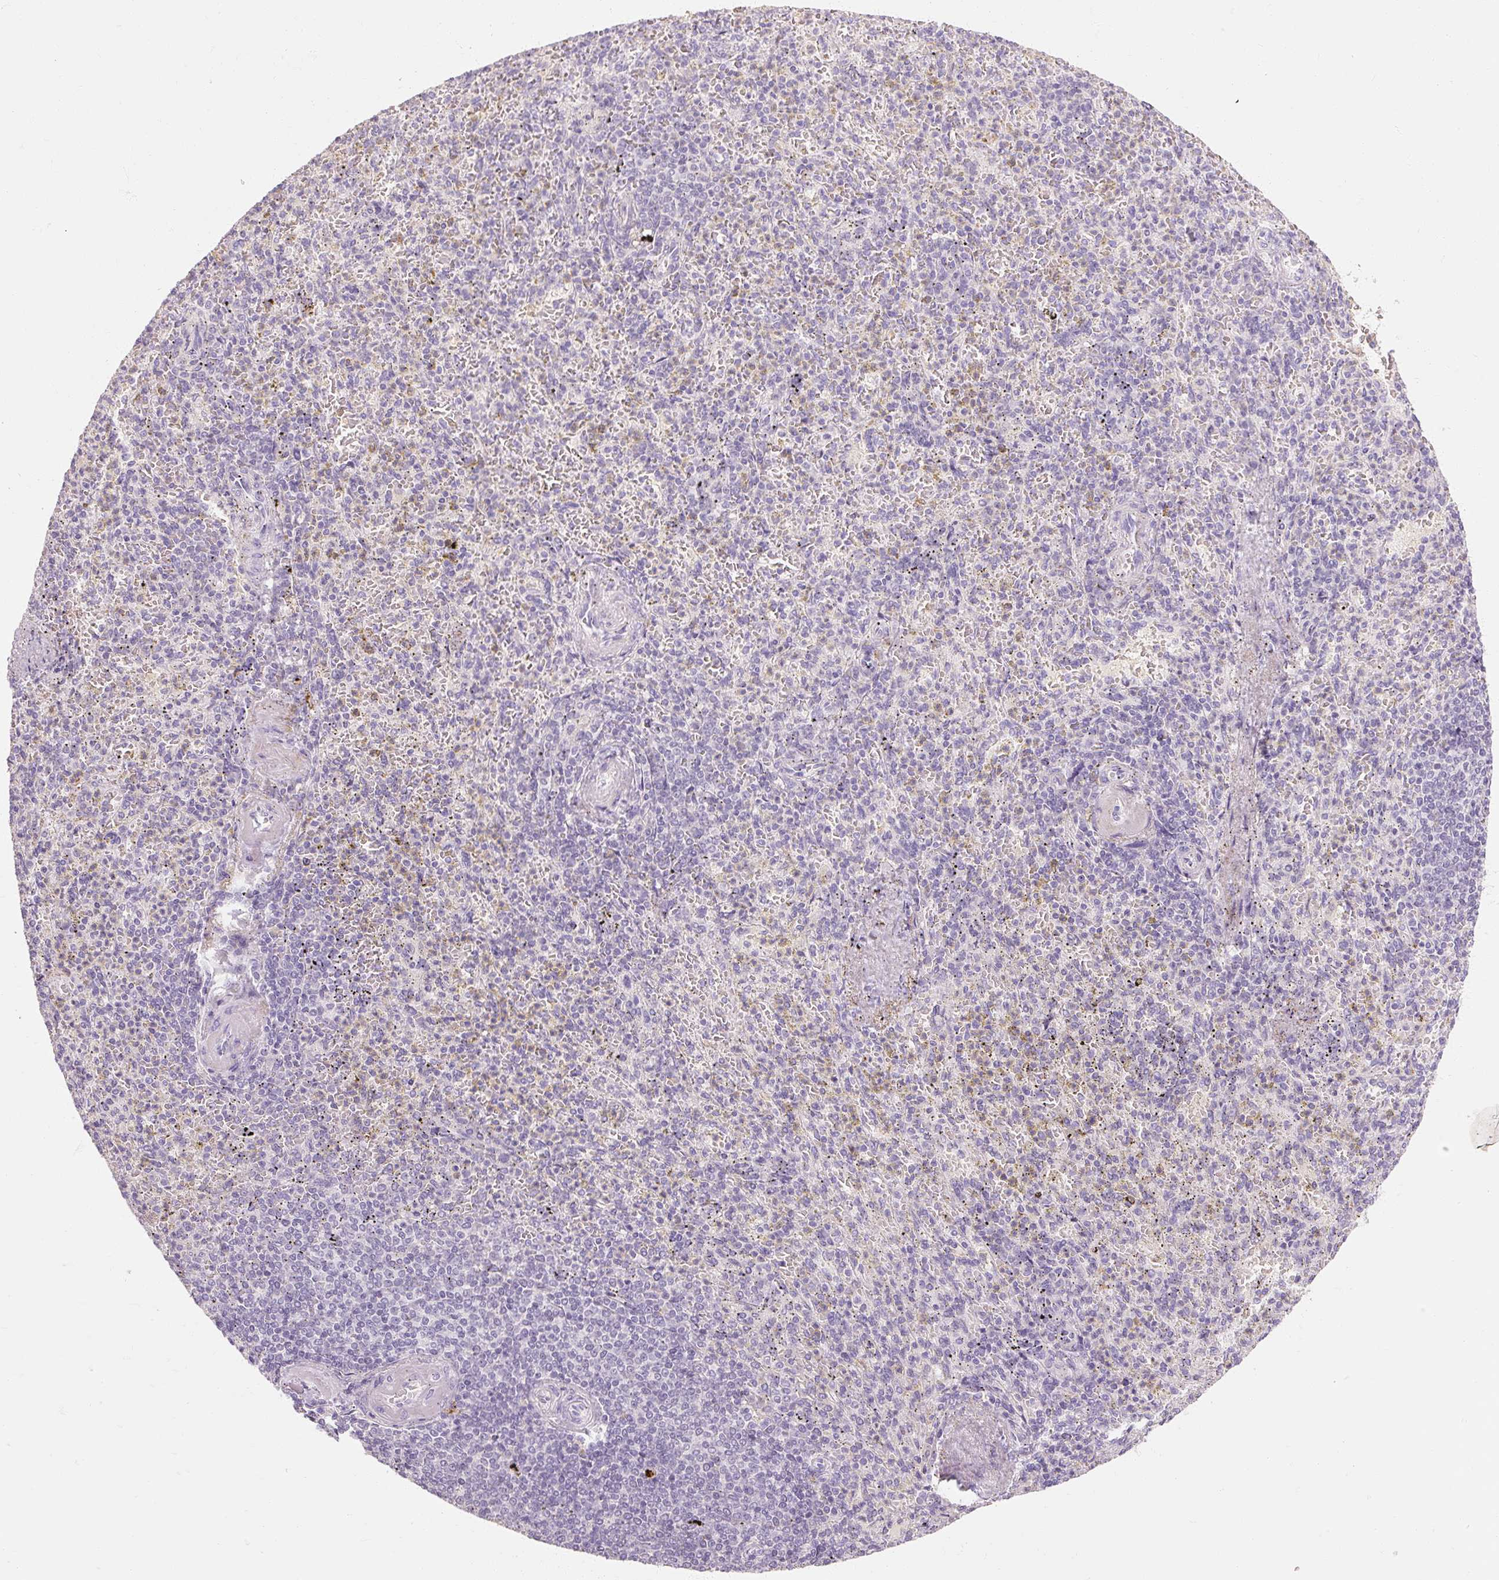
{"staining": {"intensity": "negative", "quantity": "none", "location": "none"}, "tissue": "spleen", "cell_type": "Cells in red pulp", "image_type": "normal", "snomed": [{"axis": "morphology", "description": "Normal tissue, NOS"}, {"axis": "topography", "description": "Spleen"}], "caption": "Immunohistochemistry image of normal spleen: spleen stained with DAB reveals no significant protein staining in cells in red pulp. (IHC, brightfield microscopy, high magnification).", "gene": "NFE2L3", "patient": {"sex": "female", "age": 74}}